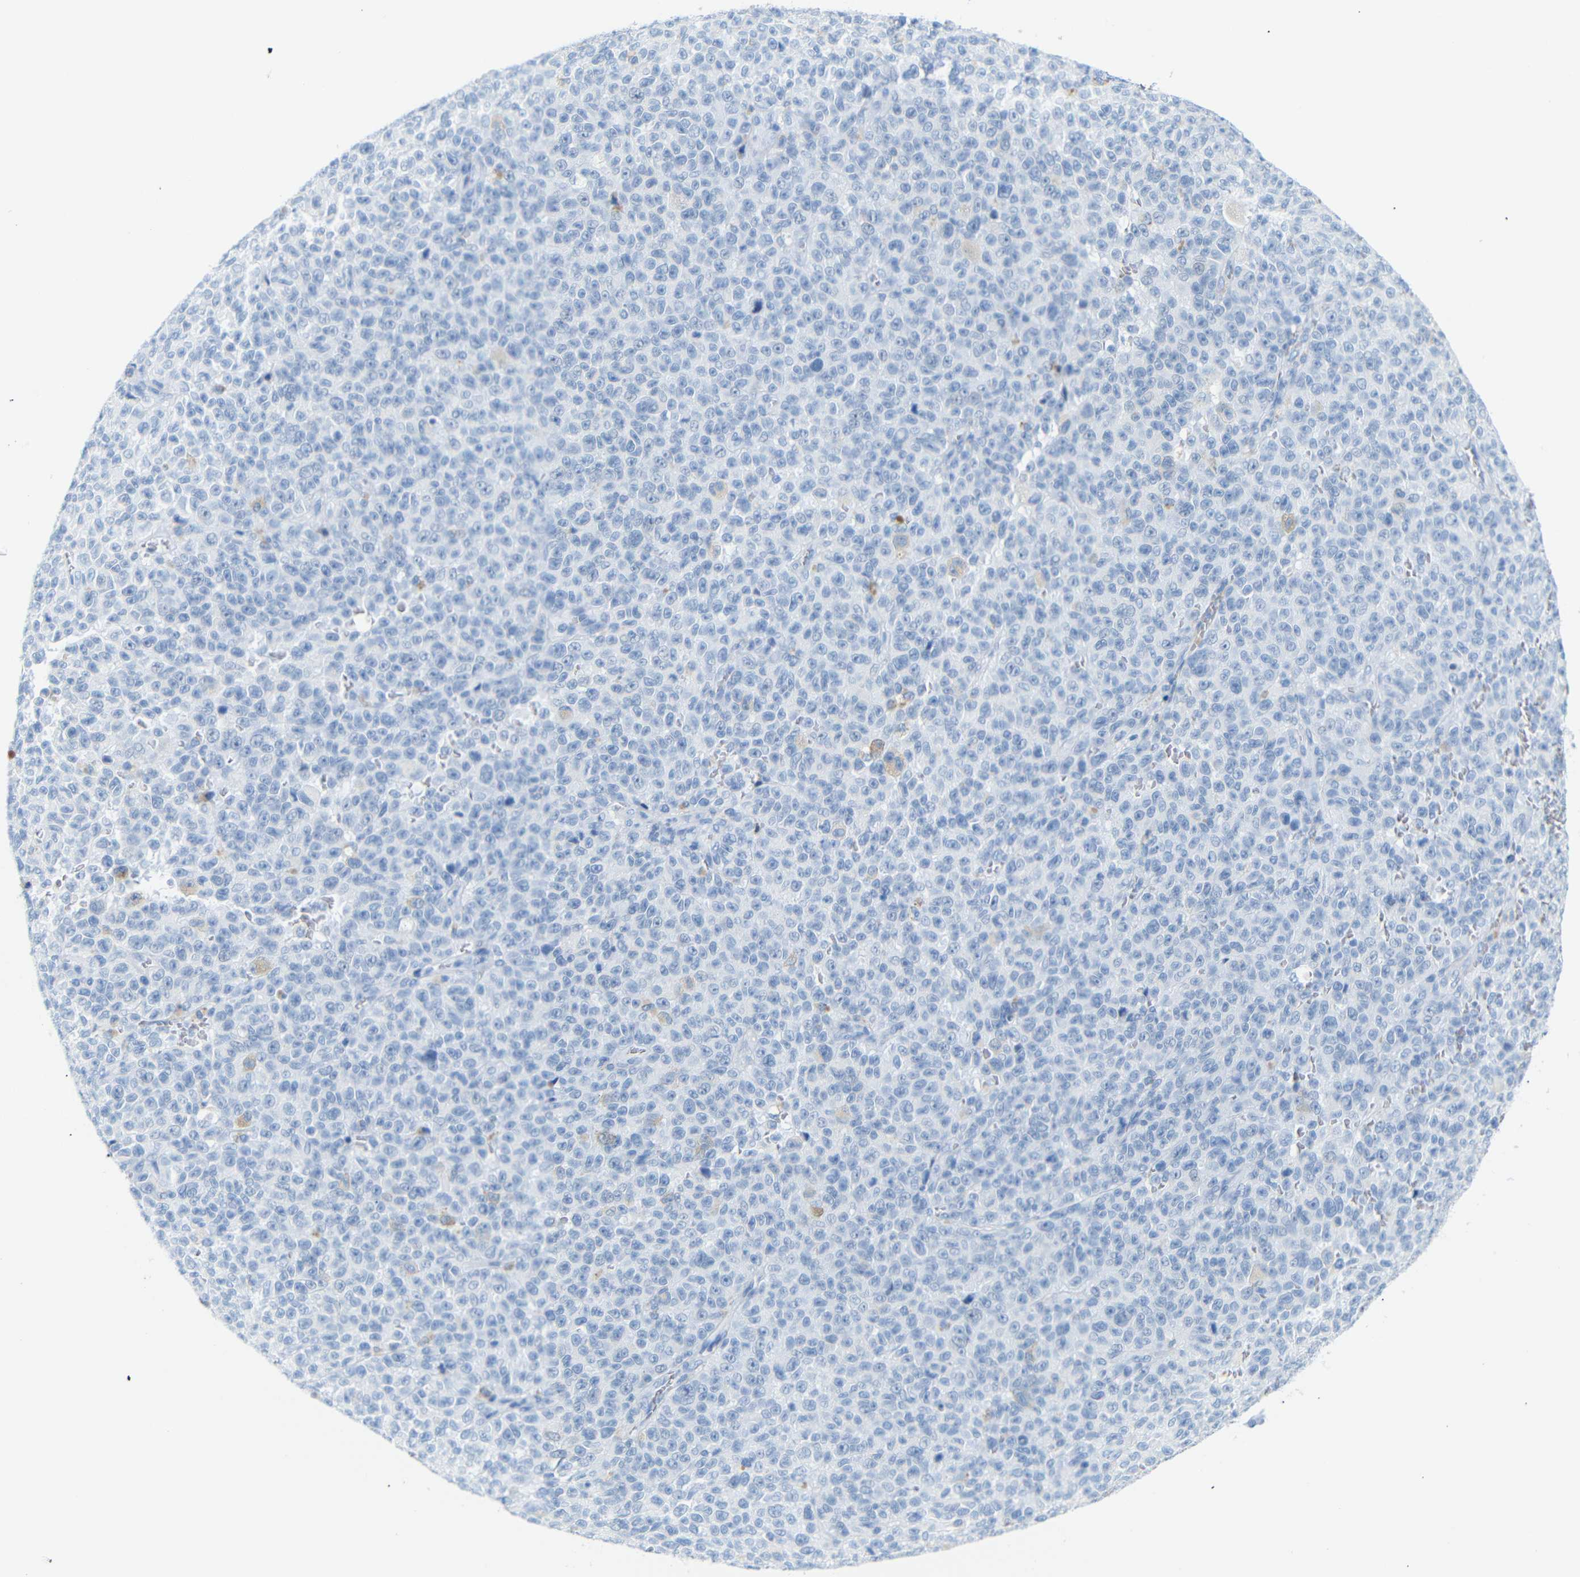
{"staining": {"intensity": "weak", "quantity": "<25%", "location": "cytoplasmic/membranous"}, "tissue": "melanoma", "cell_type": "Tumor cells", "image_type": "cancer", "snomed": [{"axis": "morphology", "description": "Malignant melanoma, NOS"}, {"axis": "topography", "description": "Skin"}], "caption": "A photomicrograph of malignant melanoma stained for a protein displays no brown staining in tumor cells.", "gene": "DYNAP", "patient": {"sex": "female", "age": 82}}